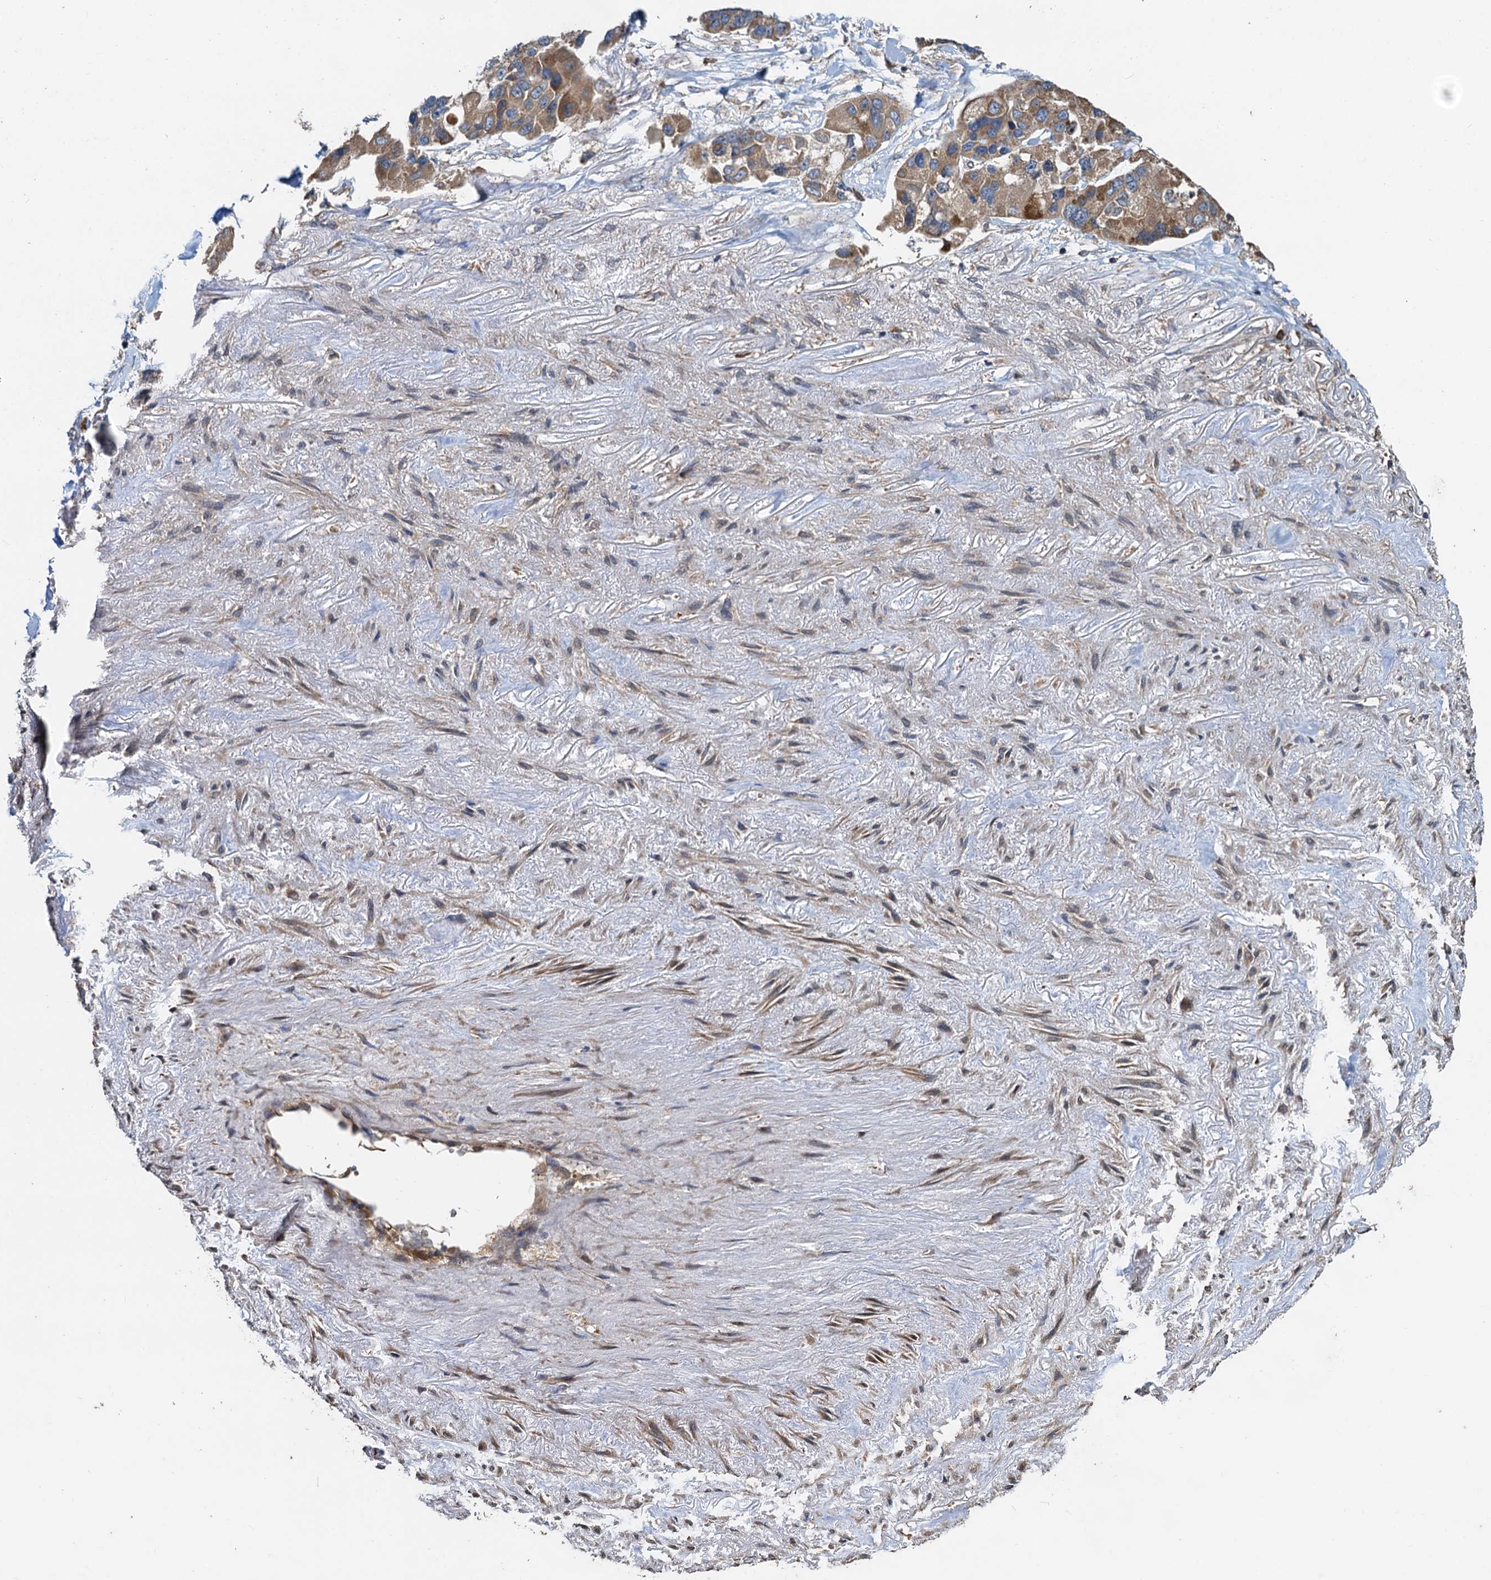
{"staining": {"intensity": "moderate", "quantity": ">75%", "location": "cytoplasmic/membranous"}, "tissue": "lung cancer", "cell_type": "Tumor cells", "image_type": "cancer", "snomed": [{"axis": "morphology", "description": "Adenocarcinoma, NOS"}, {"axis": "topography", "description": "Lung"}], "caption": "Protein expression by IHC shows moderate cytoplasmic/membranous expression in approximately >75% of tumor cells in lung cancer. Nuclei are stained in blue.", "gene": "HYI", "patient": {"sex": "female", "age": 54}}